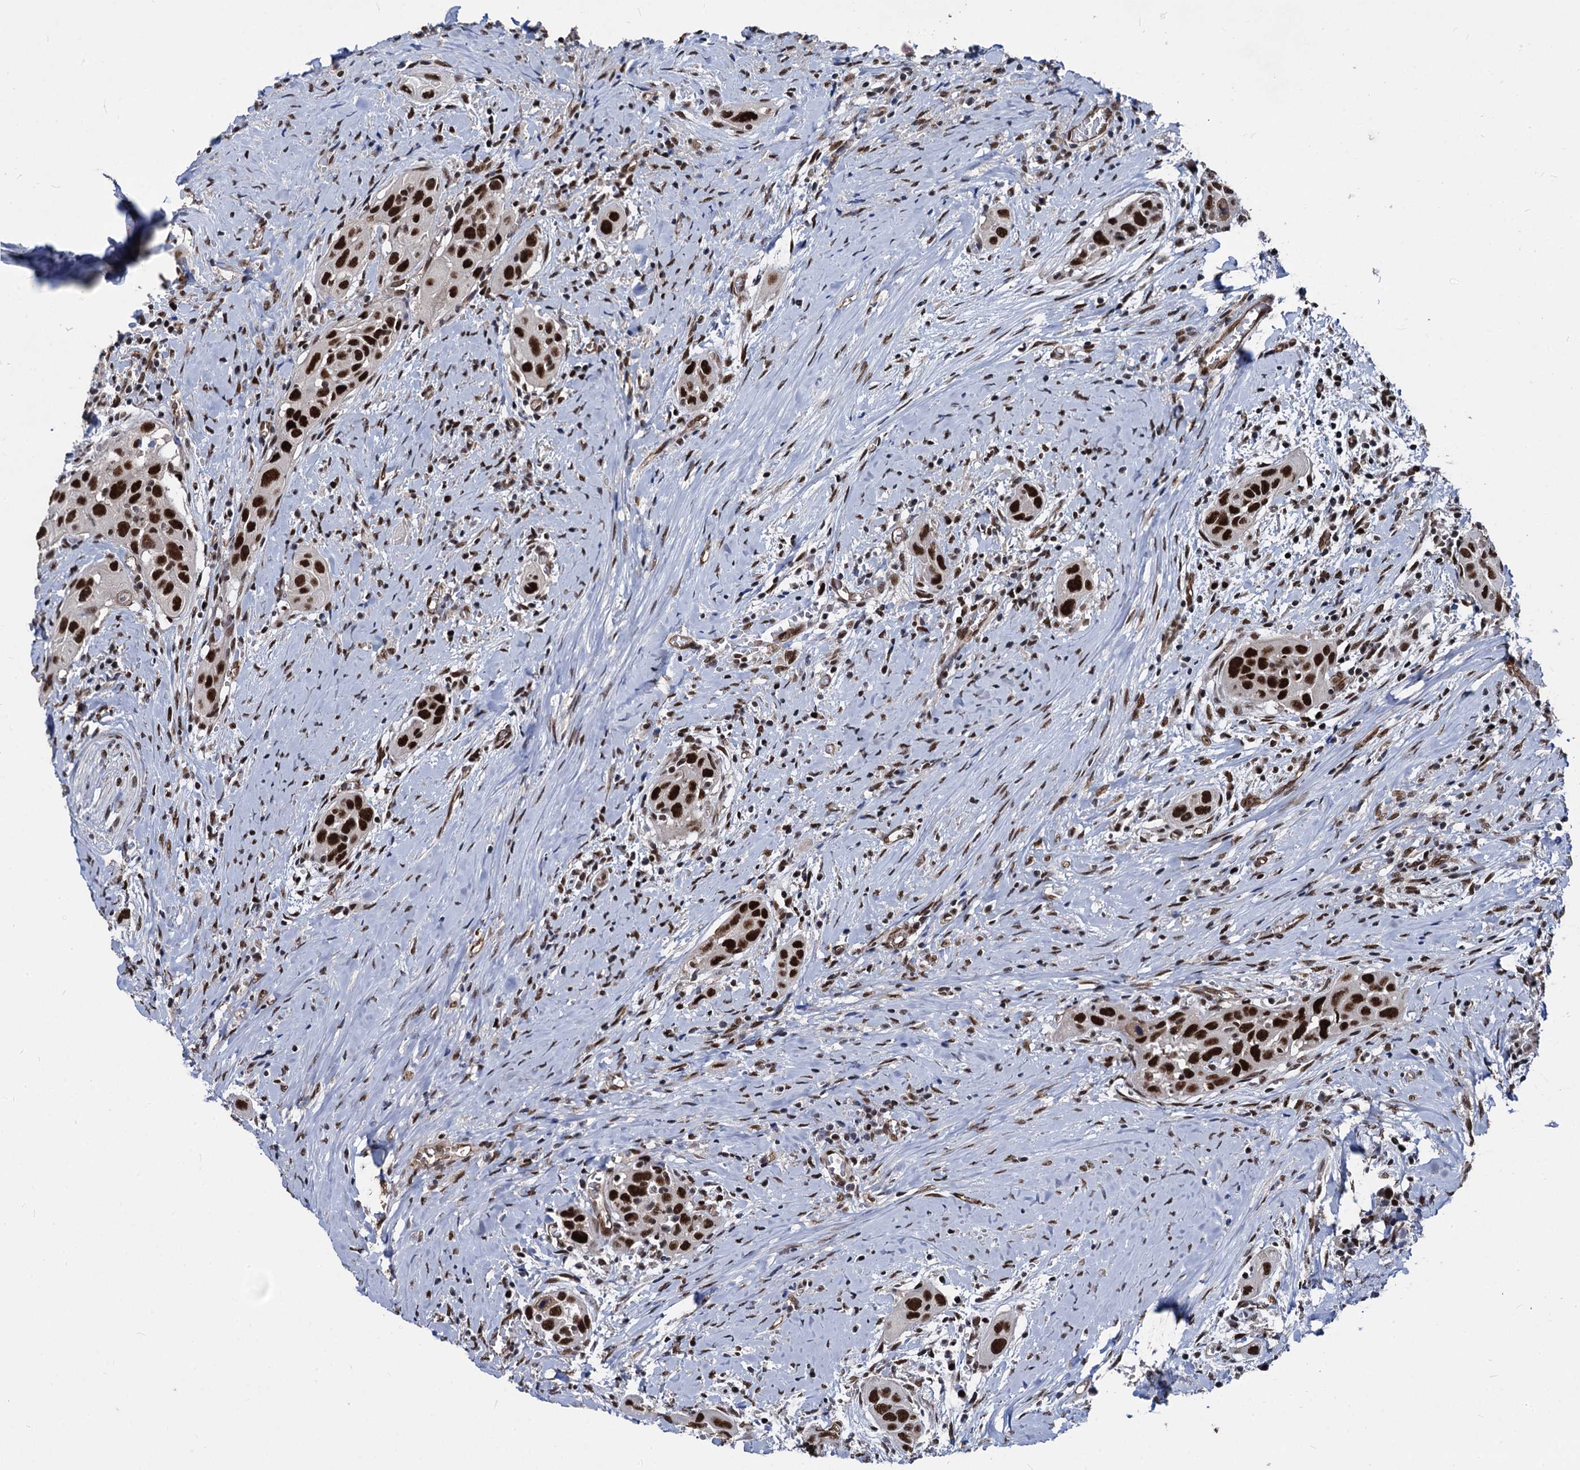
{"staining": {"intensity": "strong", "quantity": ">75%", "location": "nuclear"}, "tissue": "head and neck cancer", "cell_type": "Tumor cells", "image_type": "cancer", "snomed": [{"axis": "morphology", "description": "Squamous cell carcinoma, NOS"}, {"axis": "topography", "description": "Oral tissue"}, {"axis": "topography", "description": "Head-Neck"}], "caption": "Protein staining displays strong nuclear positivity in about >75% of tumor cells in head and neck cancer (squamous cell carcinoma). The protein is stained brown, and the nuclei are stained in blue (DAB IHC with brightfield microscopy, high magnification).", "gene": "GALNT11", "patient": {"sex": "female", "age": 50}}